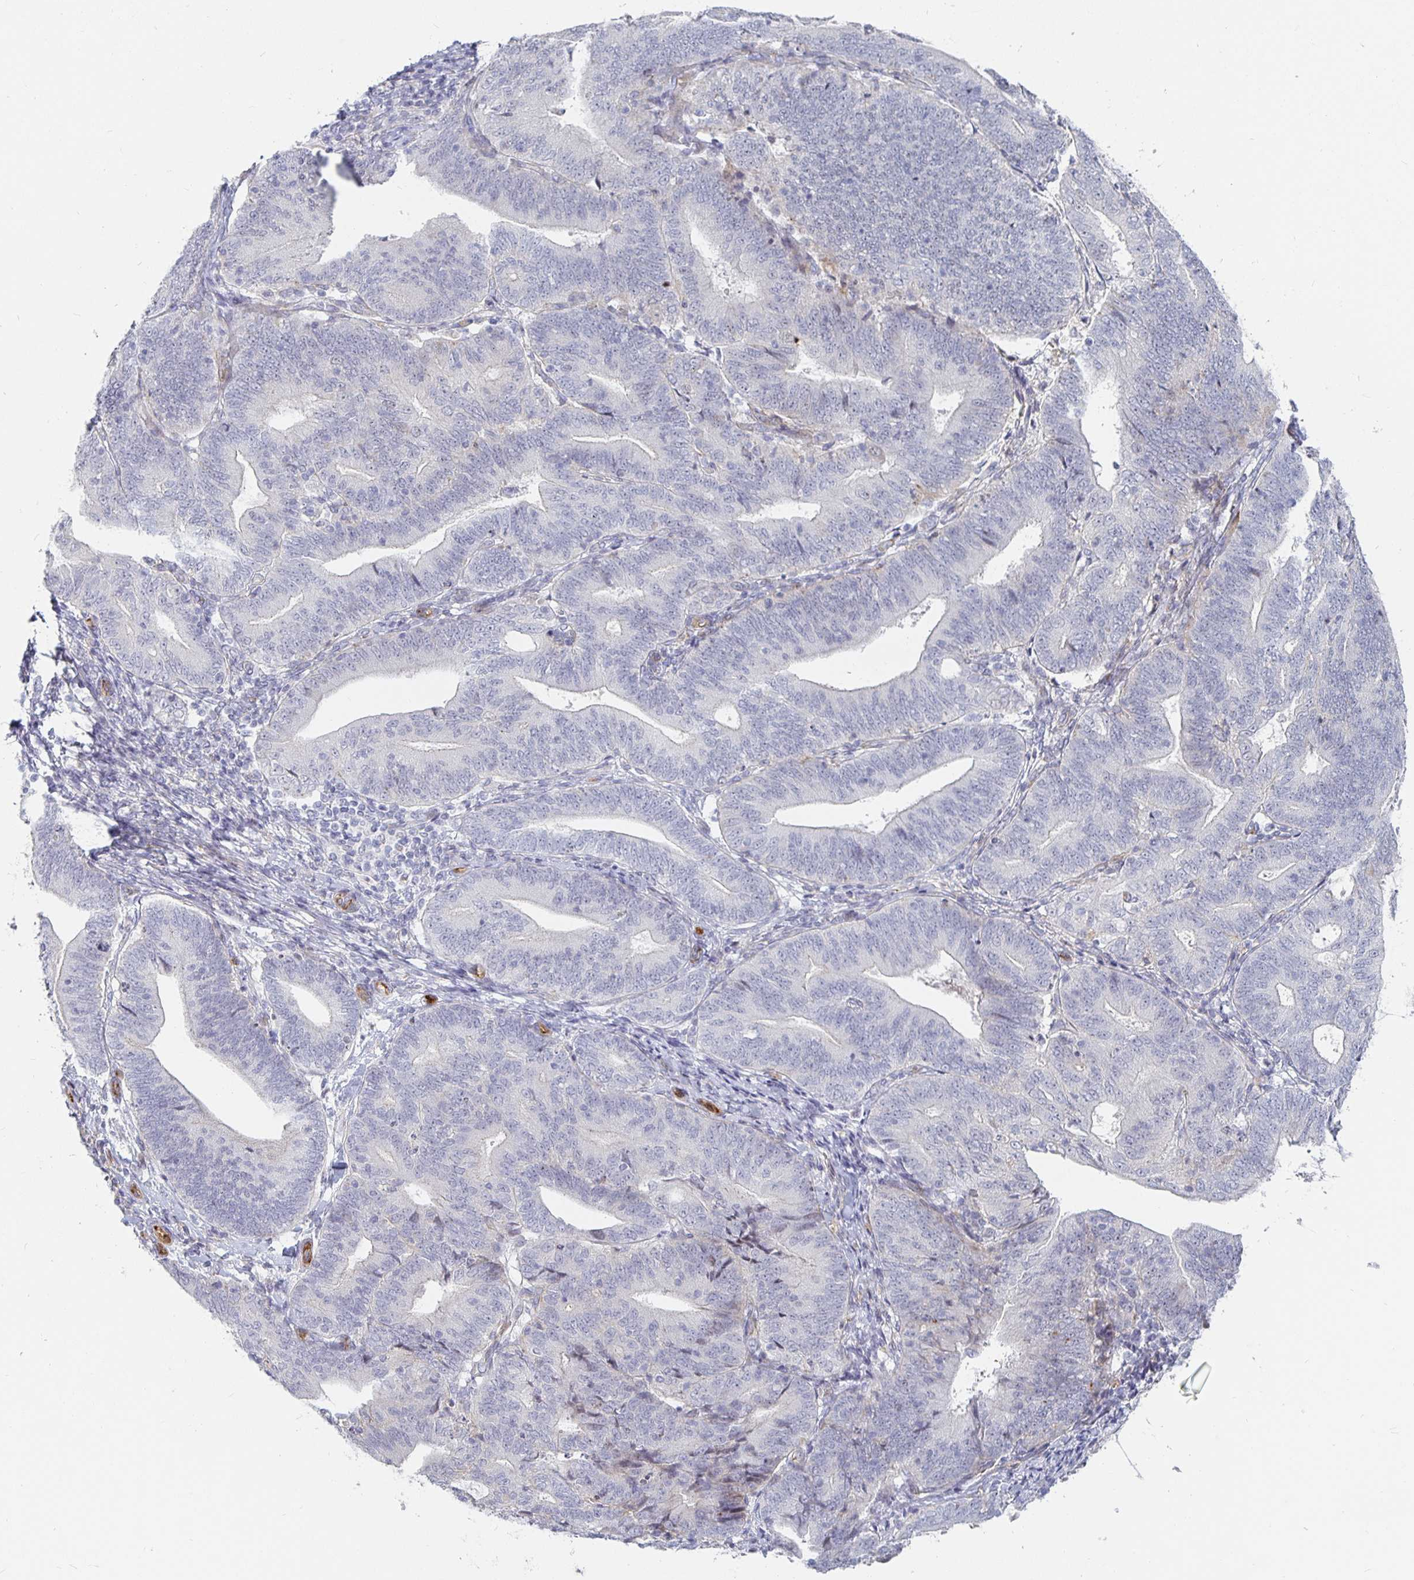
{"staining": {"intensity": "negative", "quantity": "none", "location": "none"}, "tissue": "endometrial cancer", "cell_type": "Tumor cells", "image_type": "cancer", "snomed": [{"axis": "morphology", "description": "Adenocarcinoma, NOS"}, {"axis": "topography", "description": "Endometrium"}], "caption": "Photomicrograph shows no significant protein staining in tumor cells of adenocarcinoma (endometrial).", "gene": "S100G", "patient": {"sex": "female", "age": 70}}